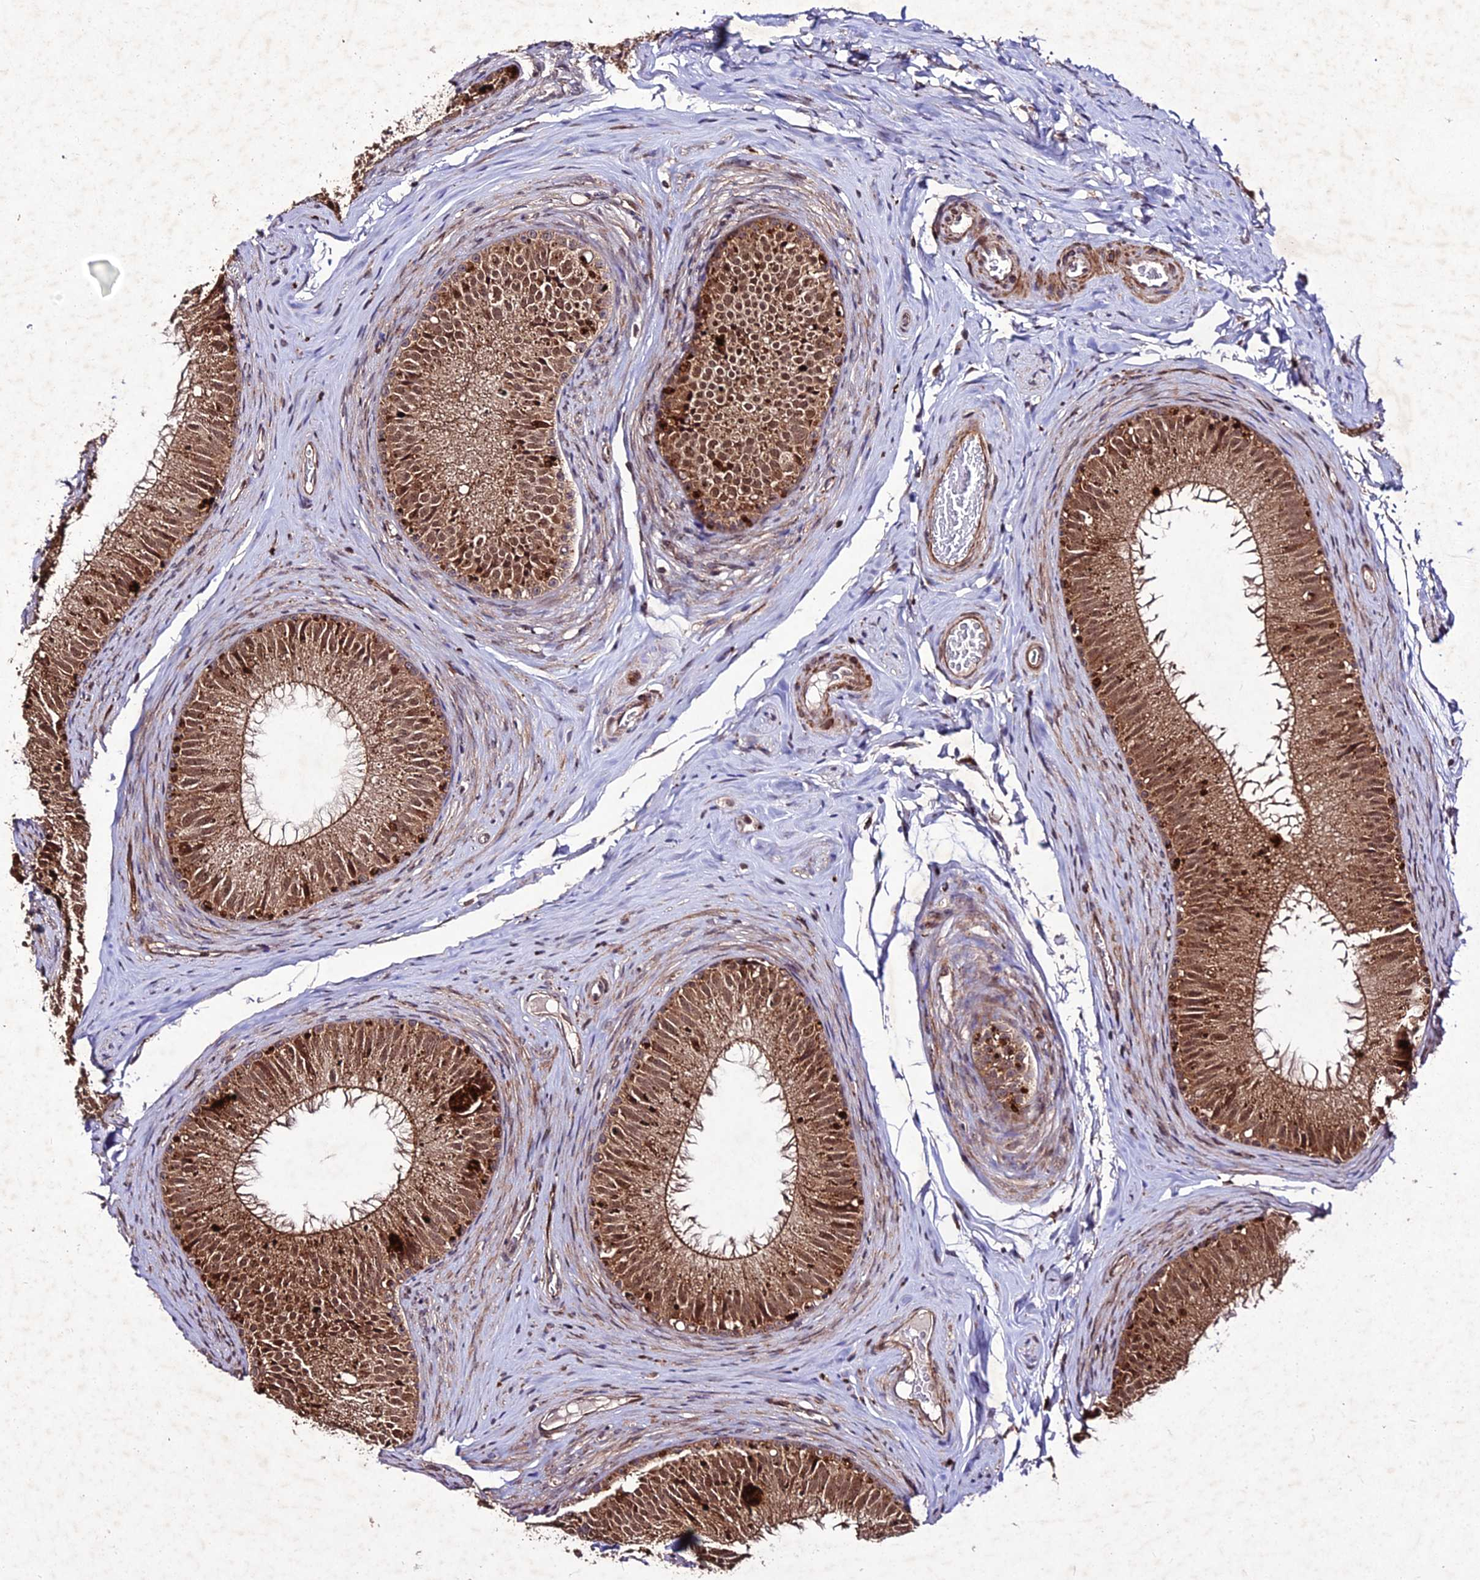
{"staining": {"intensity": "moderate", "quantity": ">75%", "location": "cytoplasmic/membranous,nuclear"}, "tissue": "epididymis", "cell_type": "Glandular cells", "image_type": "normal", "snomed": [{"axis": "morphology", "description": "Normal tissue, NOS"}, {"axis": "topography", "description": "Epididymis"}], "caption": "Immunohistochemistry image of benign epididymis stained for a protein (brown), which exhibits medium levels of moderate cytoplasmic/membranous,nuclear positivity in approximately >75% of glandular cells.", "gene": "ZNF766", "patient": {"sex": "male", "age": 34}}